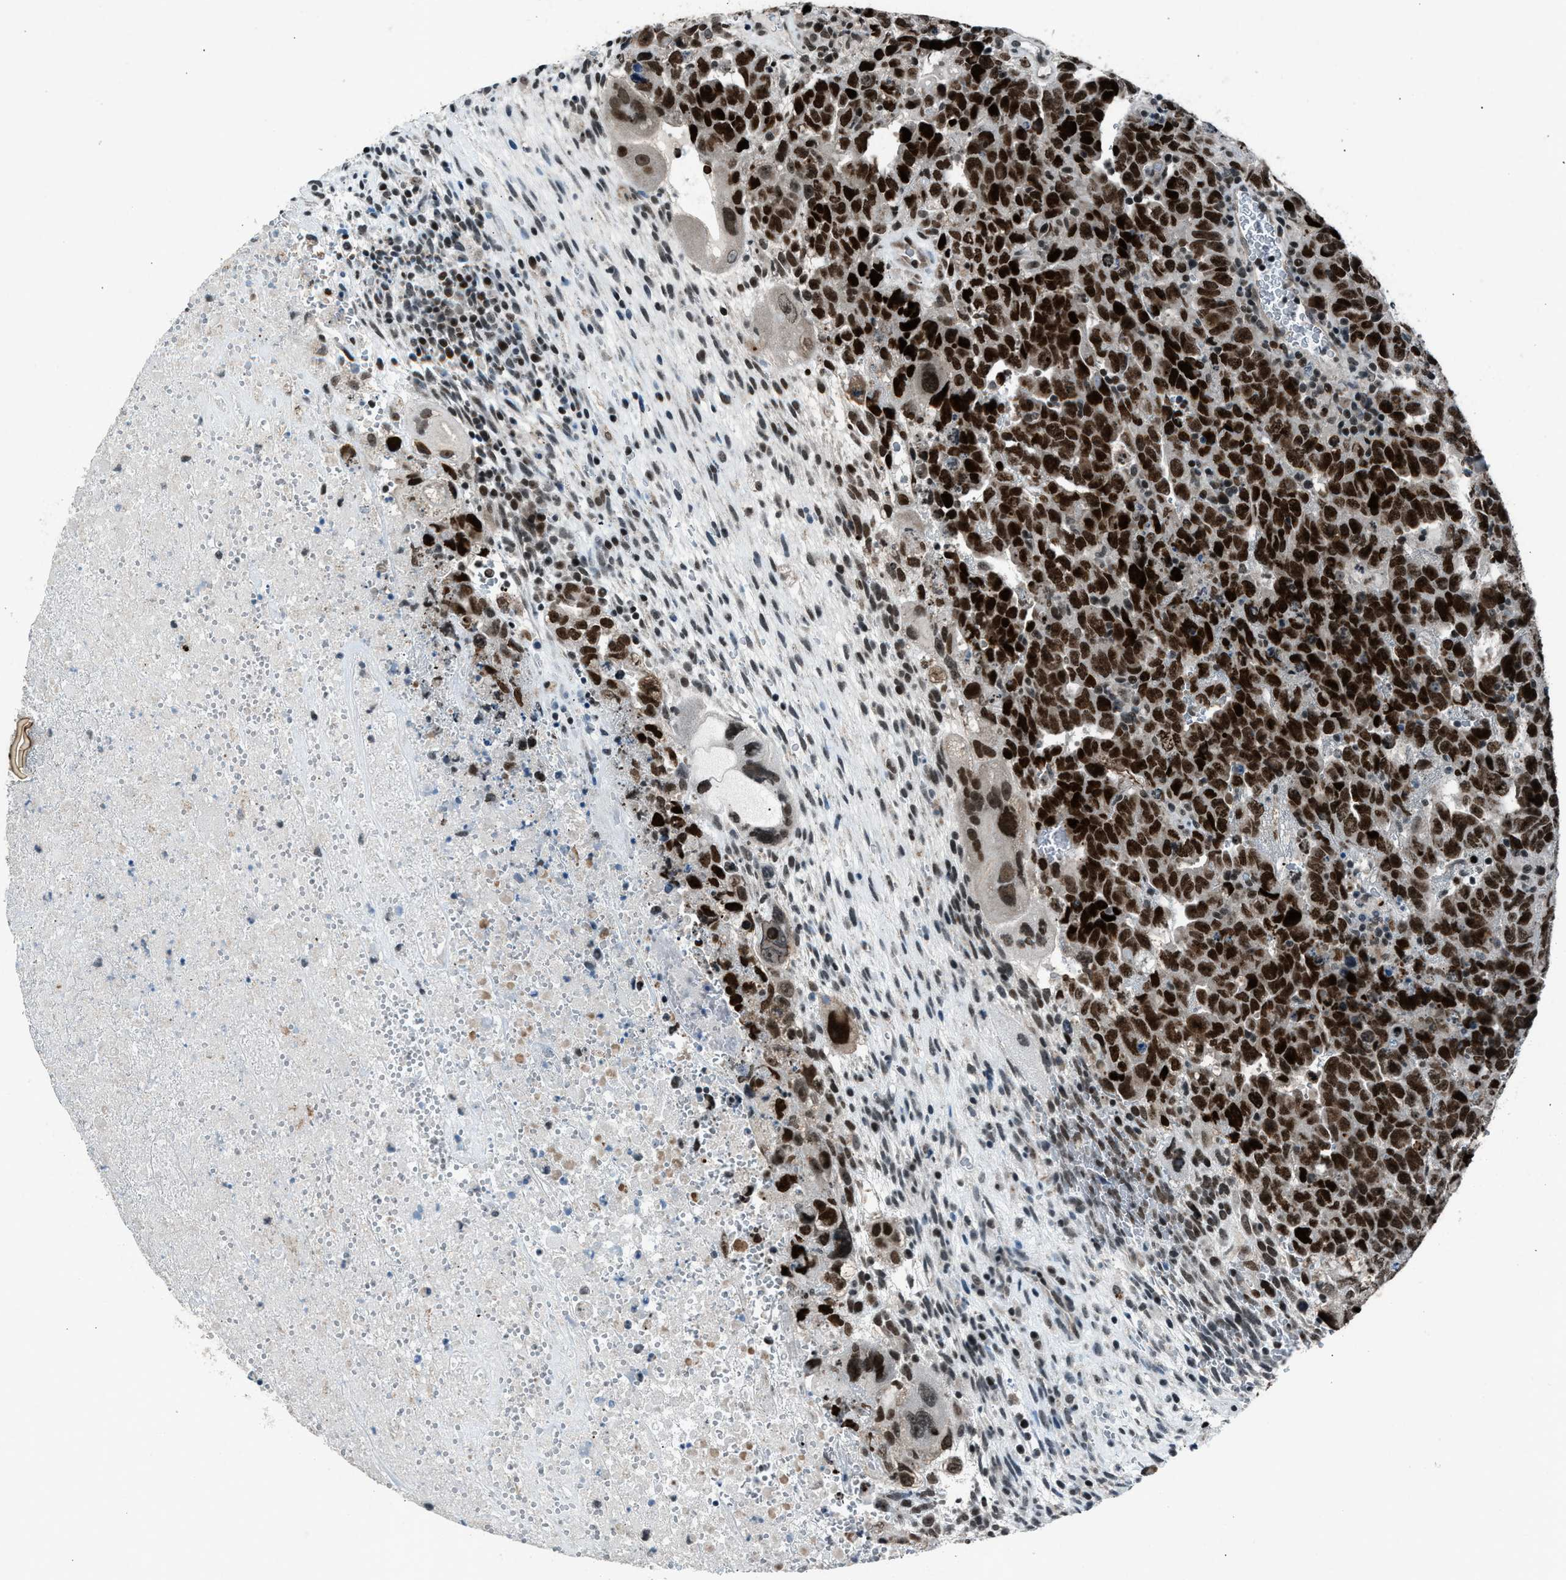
{"staining": {"intensity": "strong", "quantity": "25%-75%", "location": "nuclear"}, "tissue": "testis cancer", "cell_type": "Tumor cells", "image_type": "cancer", "snomed": [{"axis": "morphology", "description": "Carcinoma, Embryonal, NOS"}, {"axis": "topography", "description": "Testis"}], "caption": "The immunohistochemical stain highlights strong nuclear expression in tumor cells of embryonal carcinoma (testis) tissue. The protein of interest is stained brown, and the nuclei are stained in blue (DAB (3,3'-diaminobenzidine) IHC with brightfield microscopy, high magnification).", "gene": "ADCY1", "patient": {"sex": "male", "age": 28}}